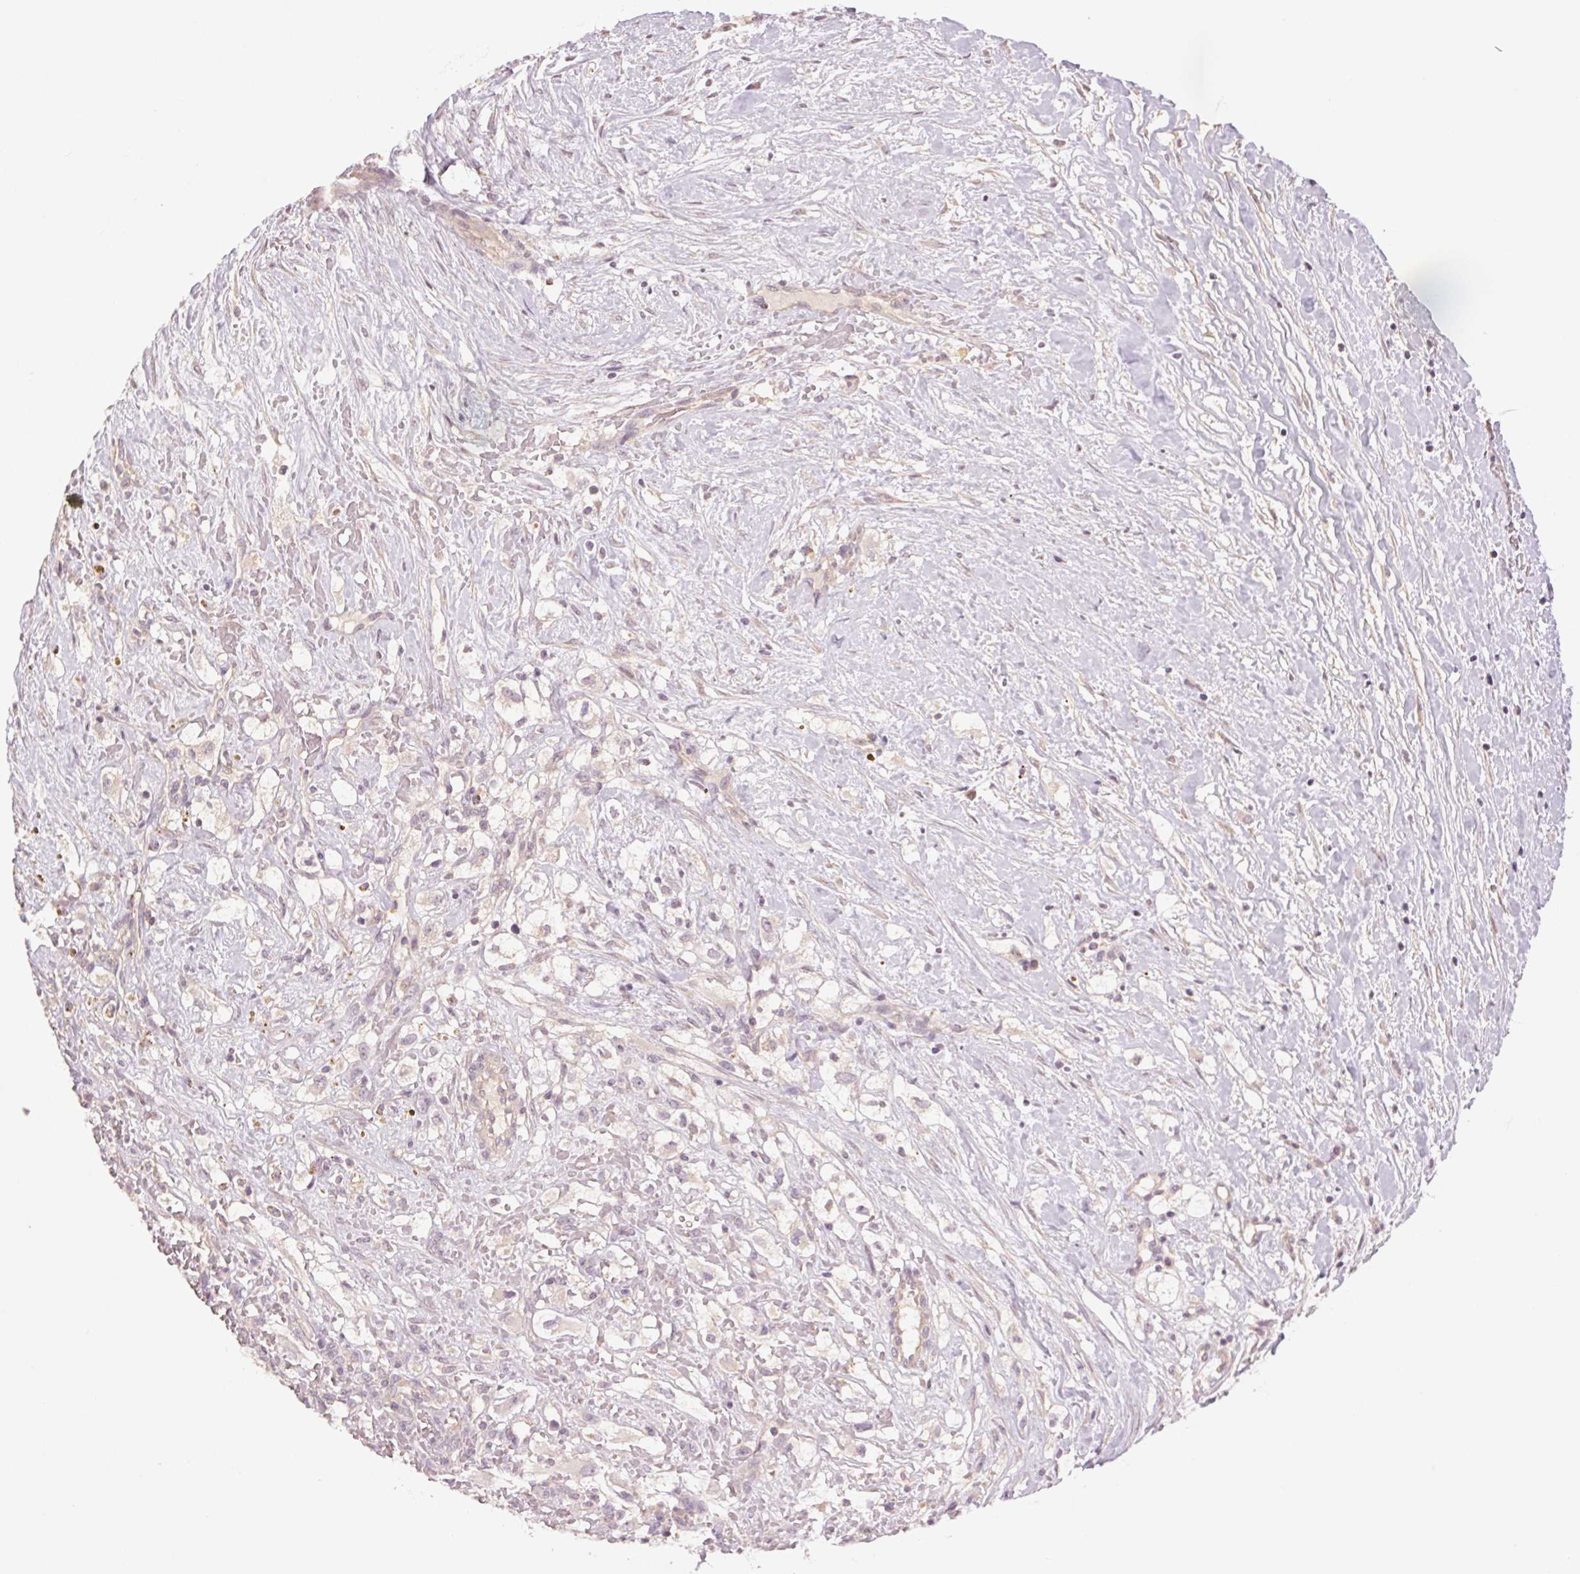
{"staining": {"intensity": "negative", "quantity": "none", "location": "none"}, "tissue": "renal cancer", "cell_type": "Tumor cells", "image_type": "cancer", "snomed": [{"axis": "morphology", "description": "Adenocarcinoma, NOS"}, {"axis": "topography", "description": "Kidney"}], "caption": "The immunohistochemistry histopathology image has no significant staining in tumor cells of renal cancer tissue.", "gene": "ATP1B3", "patient": {"sex": "male", "age": 59}}